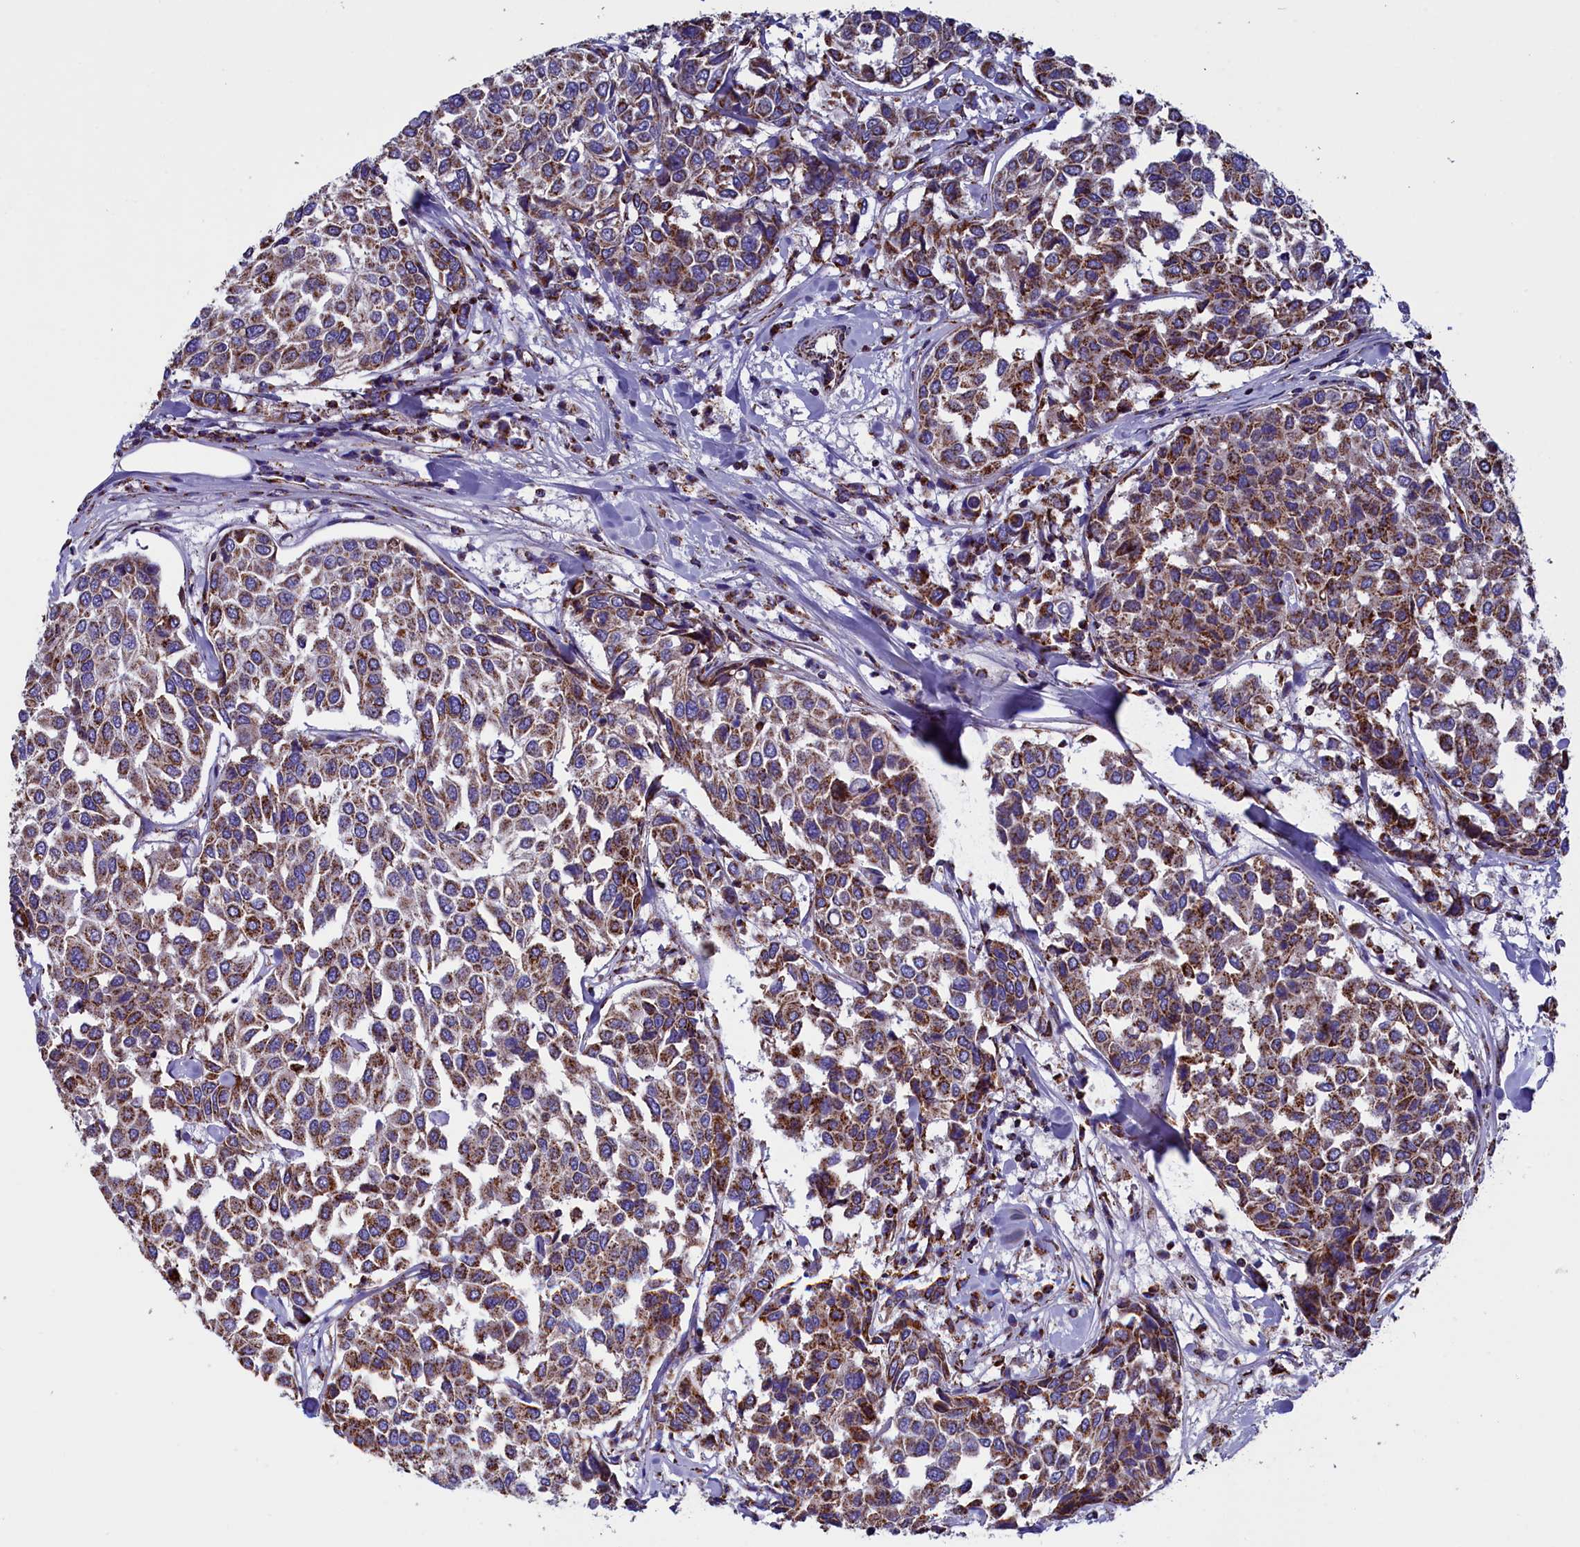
{"staining": {"intensity": "moderate", "quantity": ">75%", "location": "cytoplasmic/membranous"}, "tissue": "breast cancer", "cell_type": "Tumor cells", "image_type": "cancer", "snomed": [{"axis": "morphology", "description": "Duct carcinoma"}, {"axis": "topography", "description": "Breast"}], "caption": "Immunohistochemistry micrograph of breast intraductal carcinoma stained for a protein (brown), which displays medium levels of moderate cytoplasmic/membranous staining in approximately >75% of tumor cells.", "gene": "SLC39A3", "patient": {"sex": "female", "age": 55}}